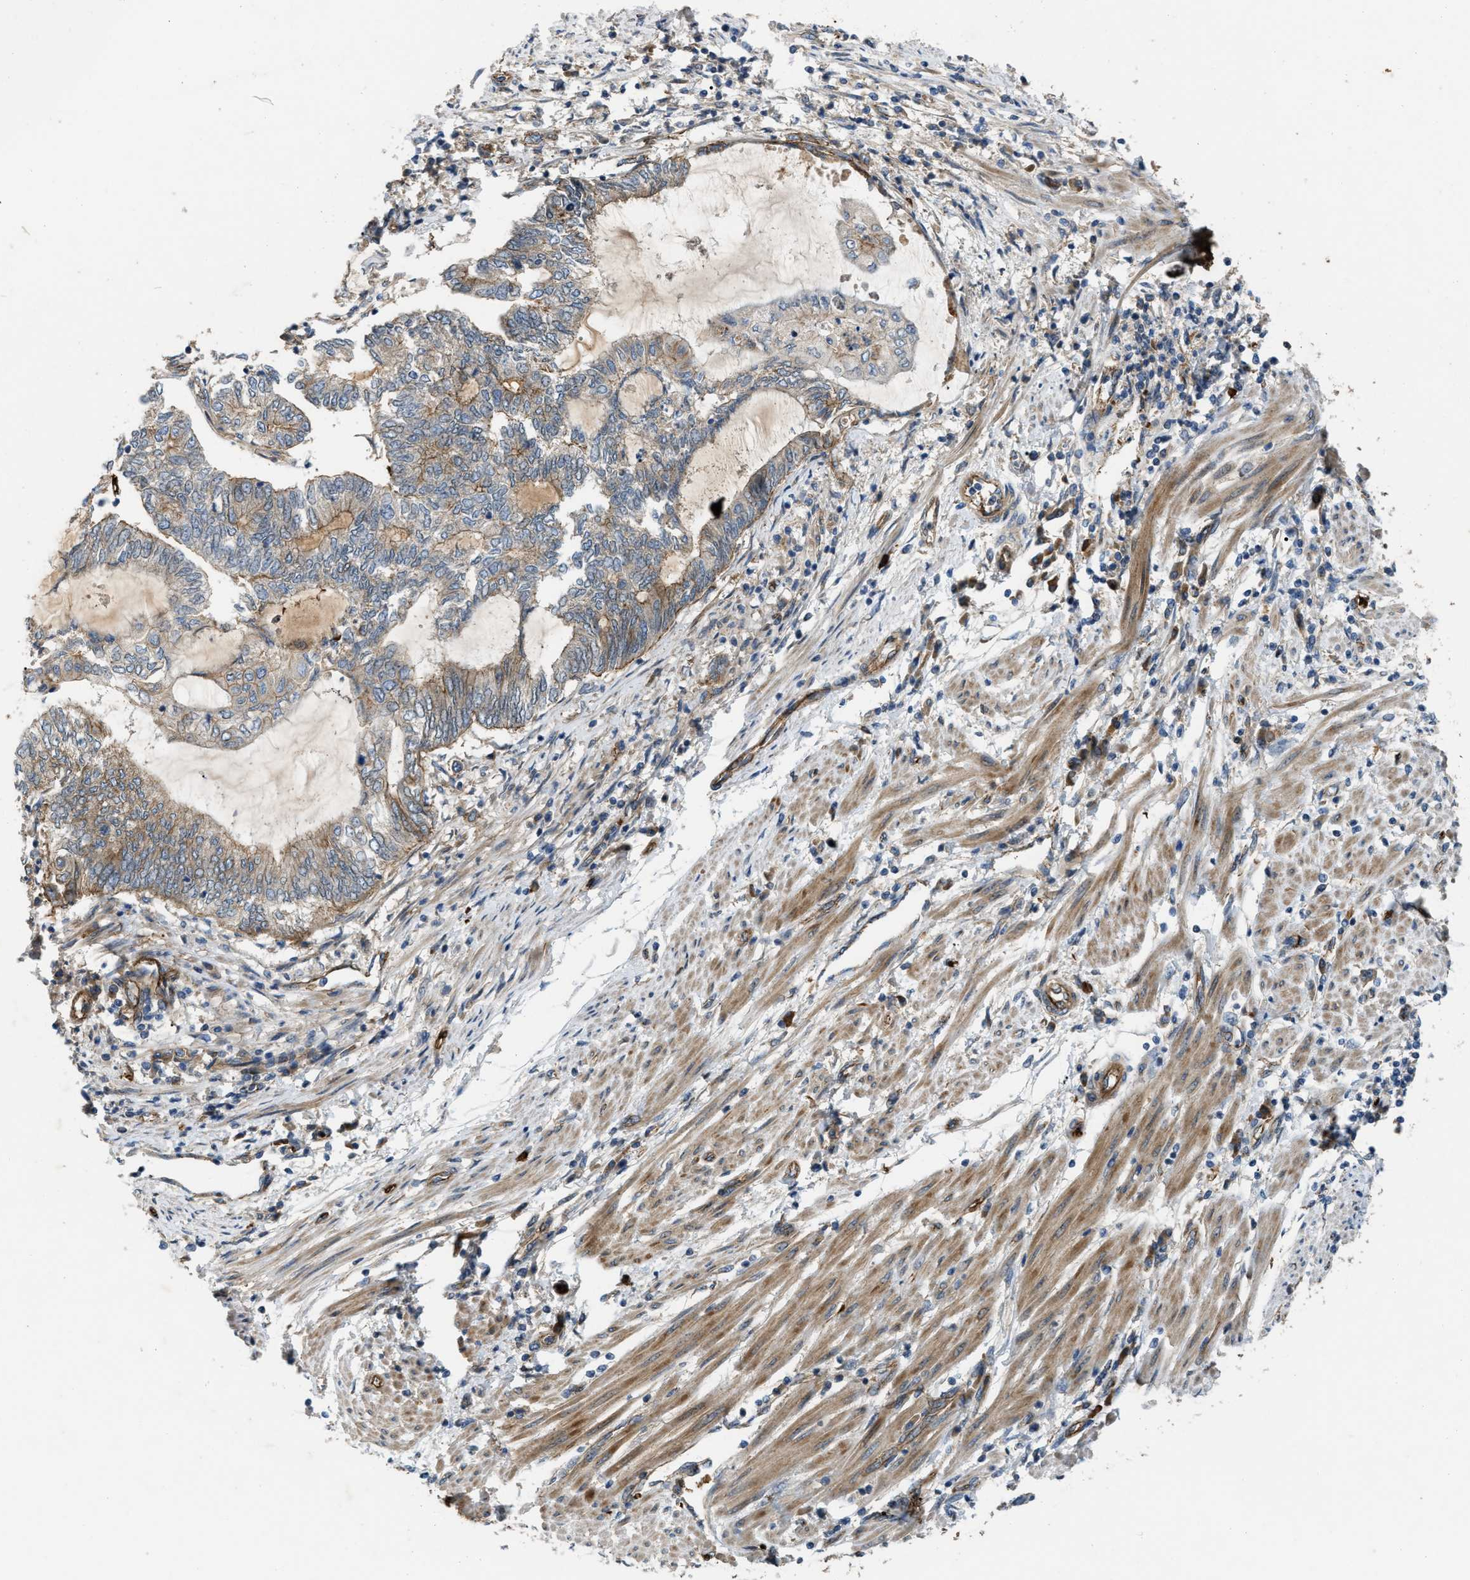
{"staining": {"intensity": "moderate", "quantity": "25%-75%", "location": "cytoplasmic/membranous"}, "tissue": "endometrial cancer", "cell_type": "Tumor cells", "image_type": "cancer", "snomed": [{"axis": "morphology", "description": "Adenocarcinoma, NOS"}, {"axis": "topography", "description": "Uterus"}, {"axis": "topography", "description": "Endometrium"}], "caption": "Protein staining exhibits moderate cytoplasmic/membranous staining in about 25%-75% of tumor cells in adenocarcinoma (endometrial). The staining was performed using DAB (3,3'-diaminobenzidine), with brown indicating positive protein expression. Nuclei are stained blue with hematoxylin.", "gene": "ERC1", "patient": {"sex": "female", "age": 70}}